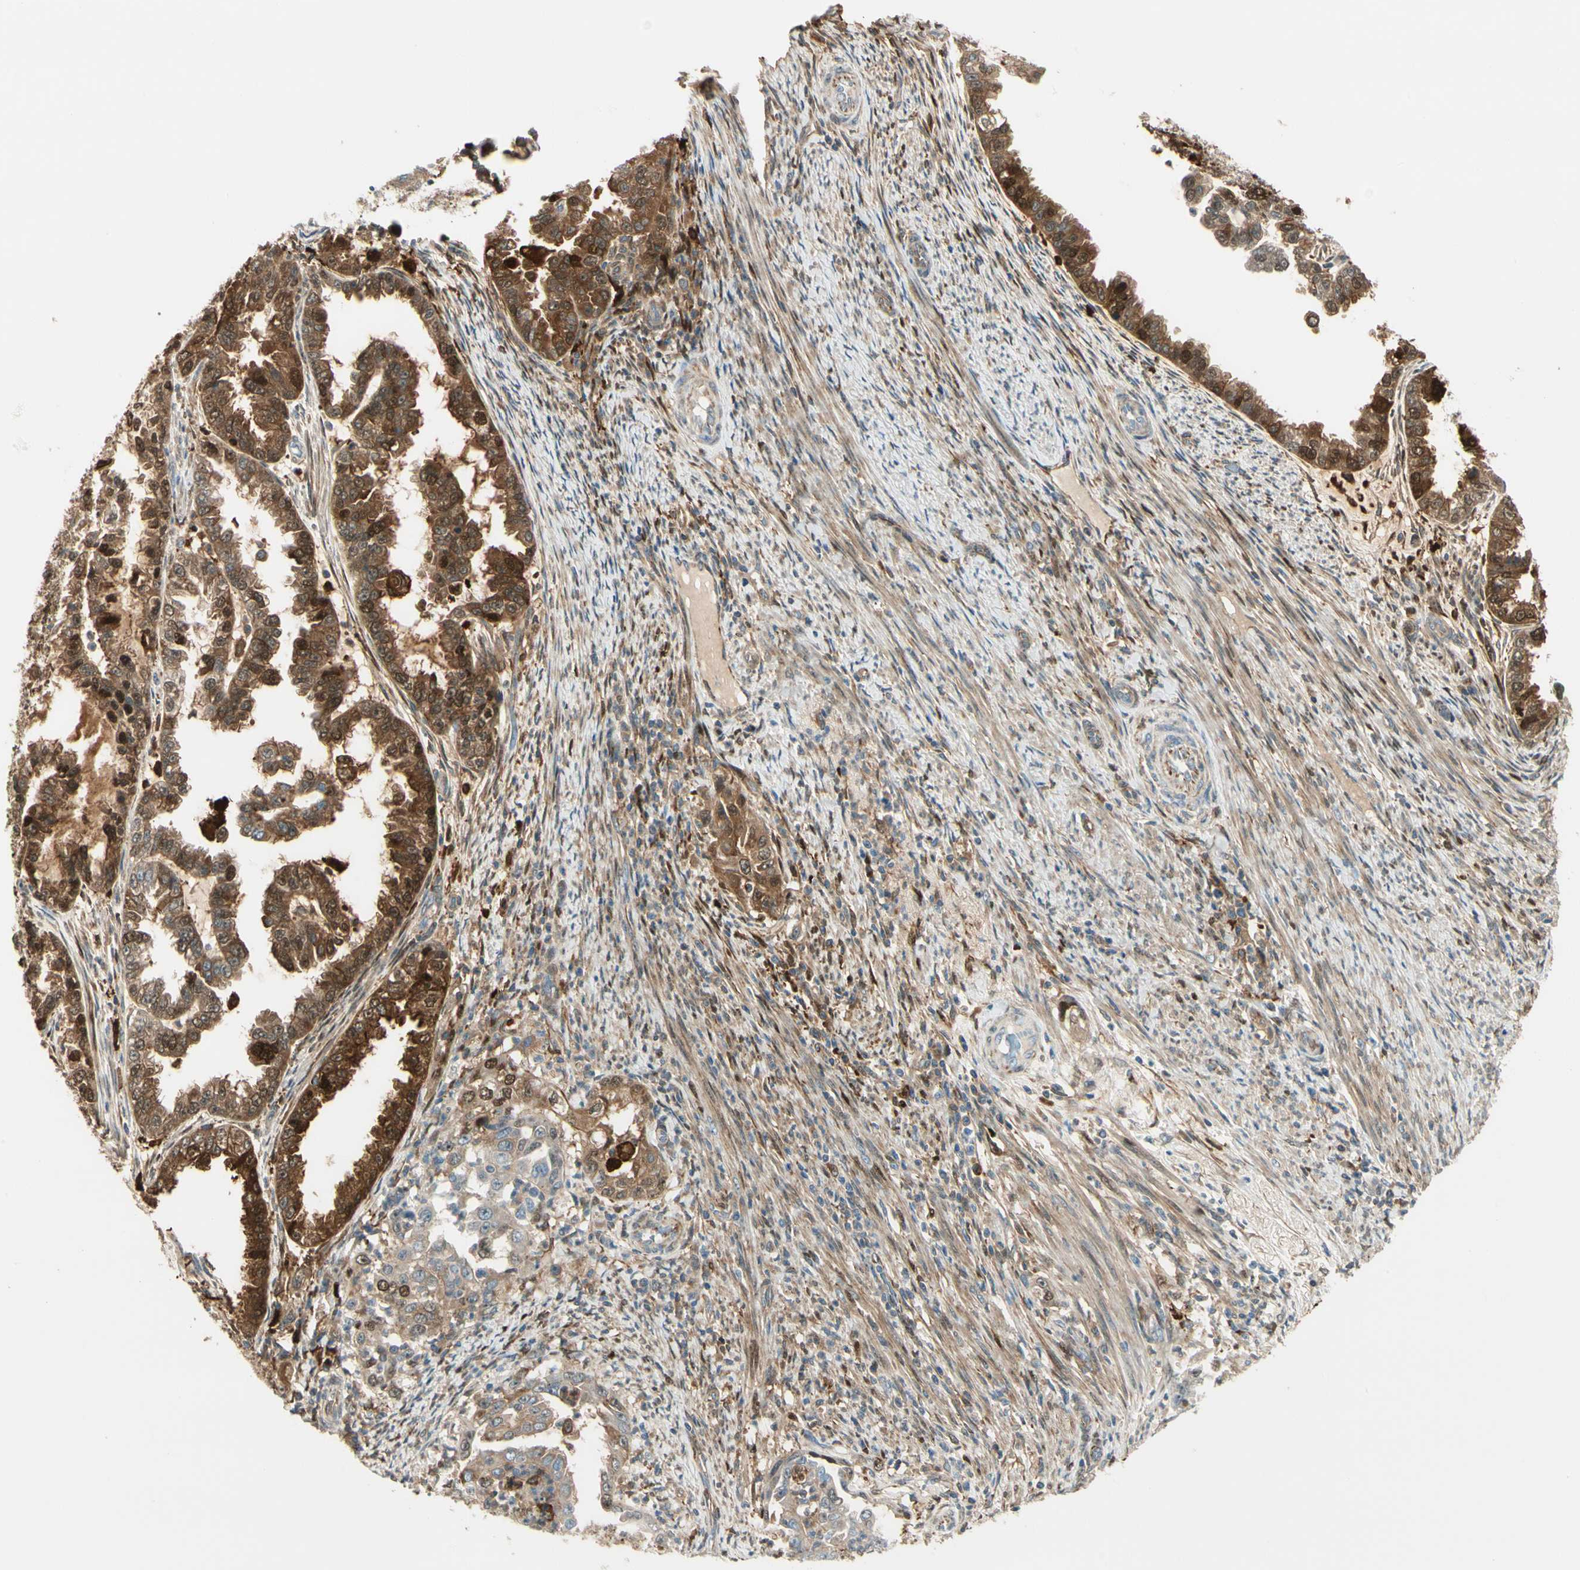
{"staining": {"intensity": "strong", "quantity": ">75%", "location": "cytoplasmic/membranous,nuclear"}, "tissue": "endometrial cancer", "cell_type": "Tumor cells", "image_type": "cancer", "snomed": [{"axis": "morphology", "description": "Adenocarcinoma, NOS"}, {"axis": "topography", "description": "Endometrium"}], "caption": "This photomicrograph displays endometrial cancer stained with IHC to label a protein in brown. The cytoplasmic/membranous and nuclear of tumor cells show strong positivity for the protein. Nuclei are counter-stained blue.", "gene": "FTH1", "patient": {"sex": "female", "age": 85}}